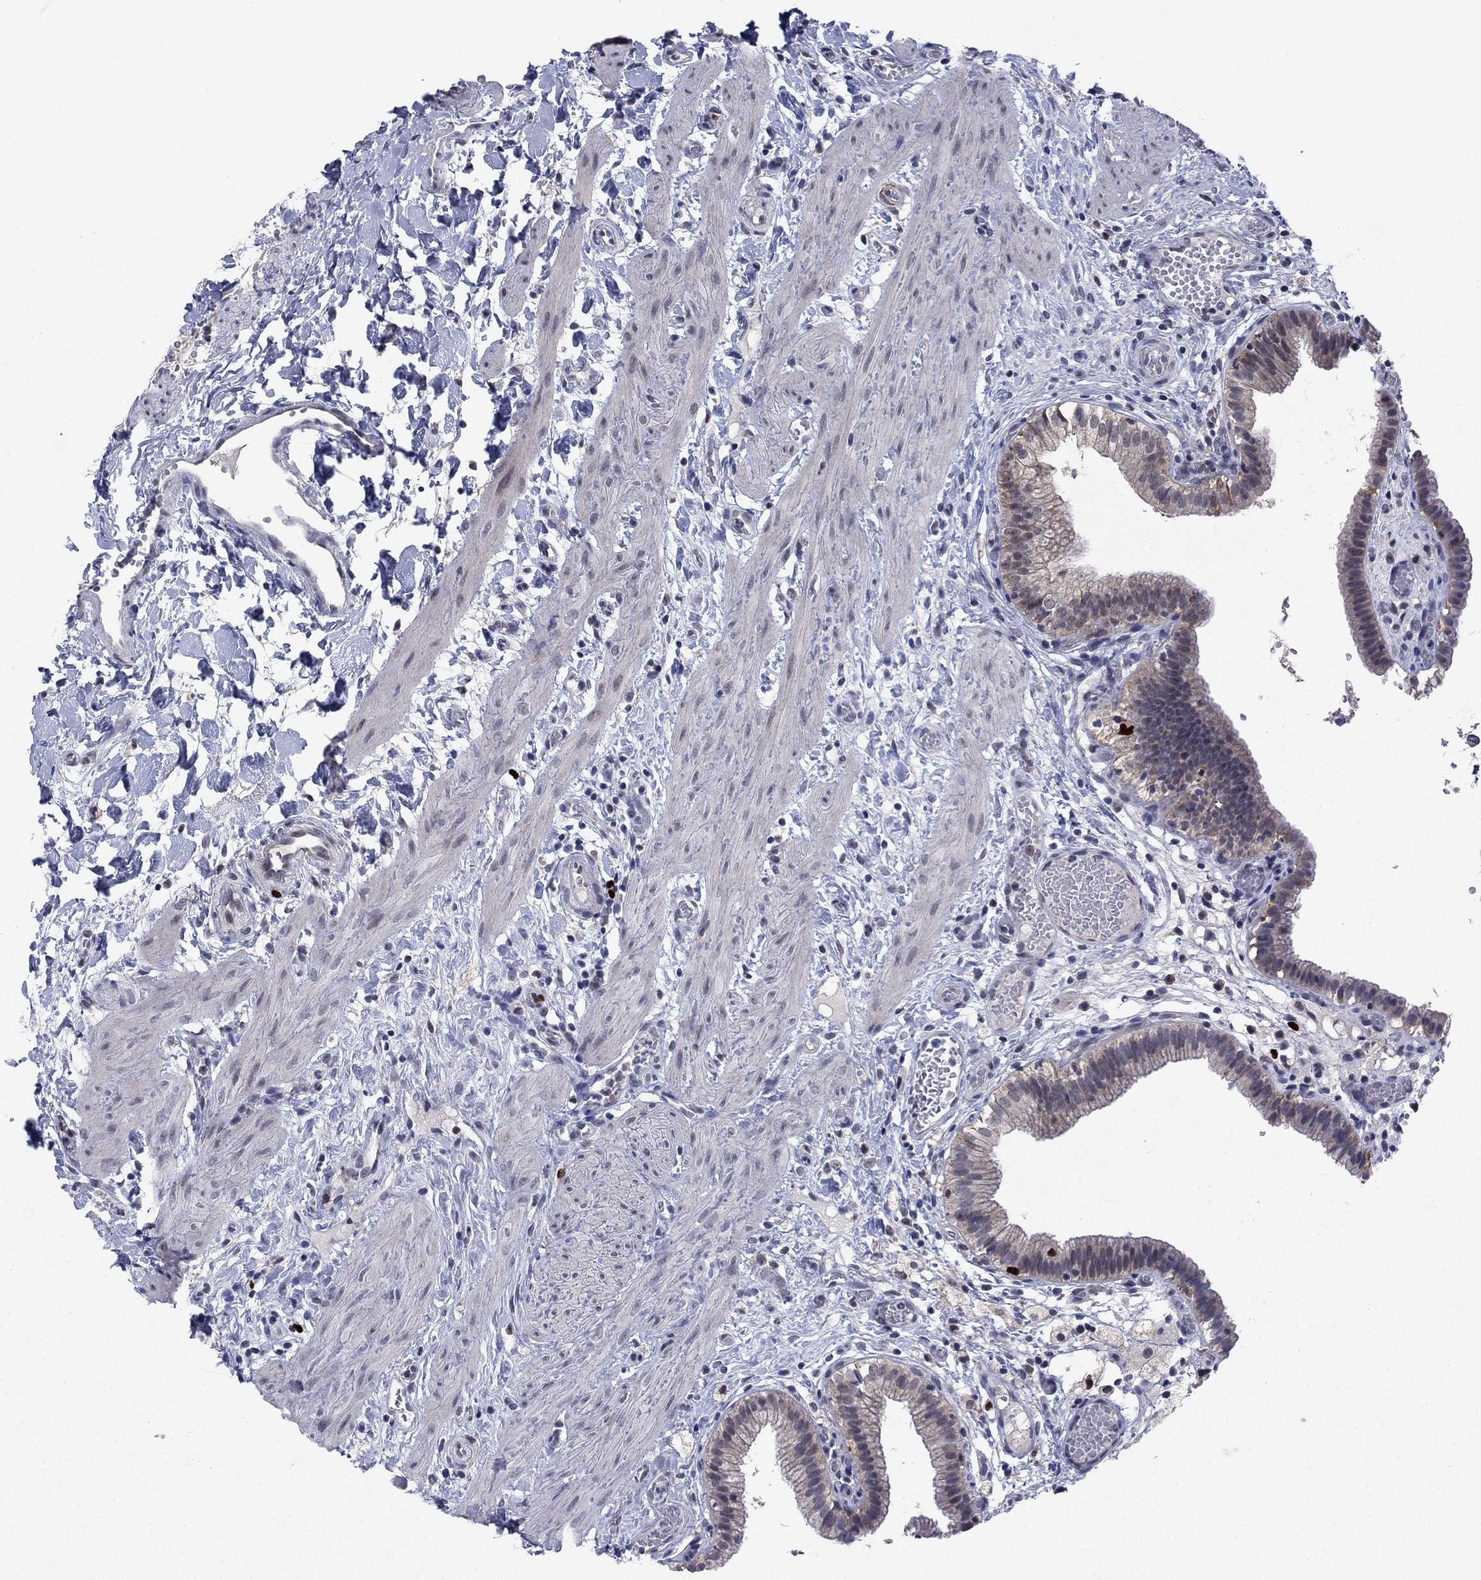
{"staining": {"intensity": "moderate", "quantity": "25%-75%", "location": "cytoplasmic/membranous,nuclear"}, "tissue": "gallbladder", "cell_type": "Glandular cells", "image_type": "normal", "snomed": [{"axis": "morphology", "description": "Normal tissue, NOS"}, {"axis": "topography", "description": "Gallbladder"}], "caption": "IHC of unremarkable human gallbladder displays medium levels of moderate cytoplasmic/membranous,nuclear expression in about 25%-75% of glandular cells.", "gene": "CDCA5", "patient": {"sex": "female", "age": 24}}